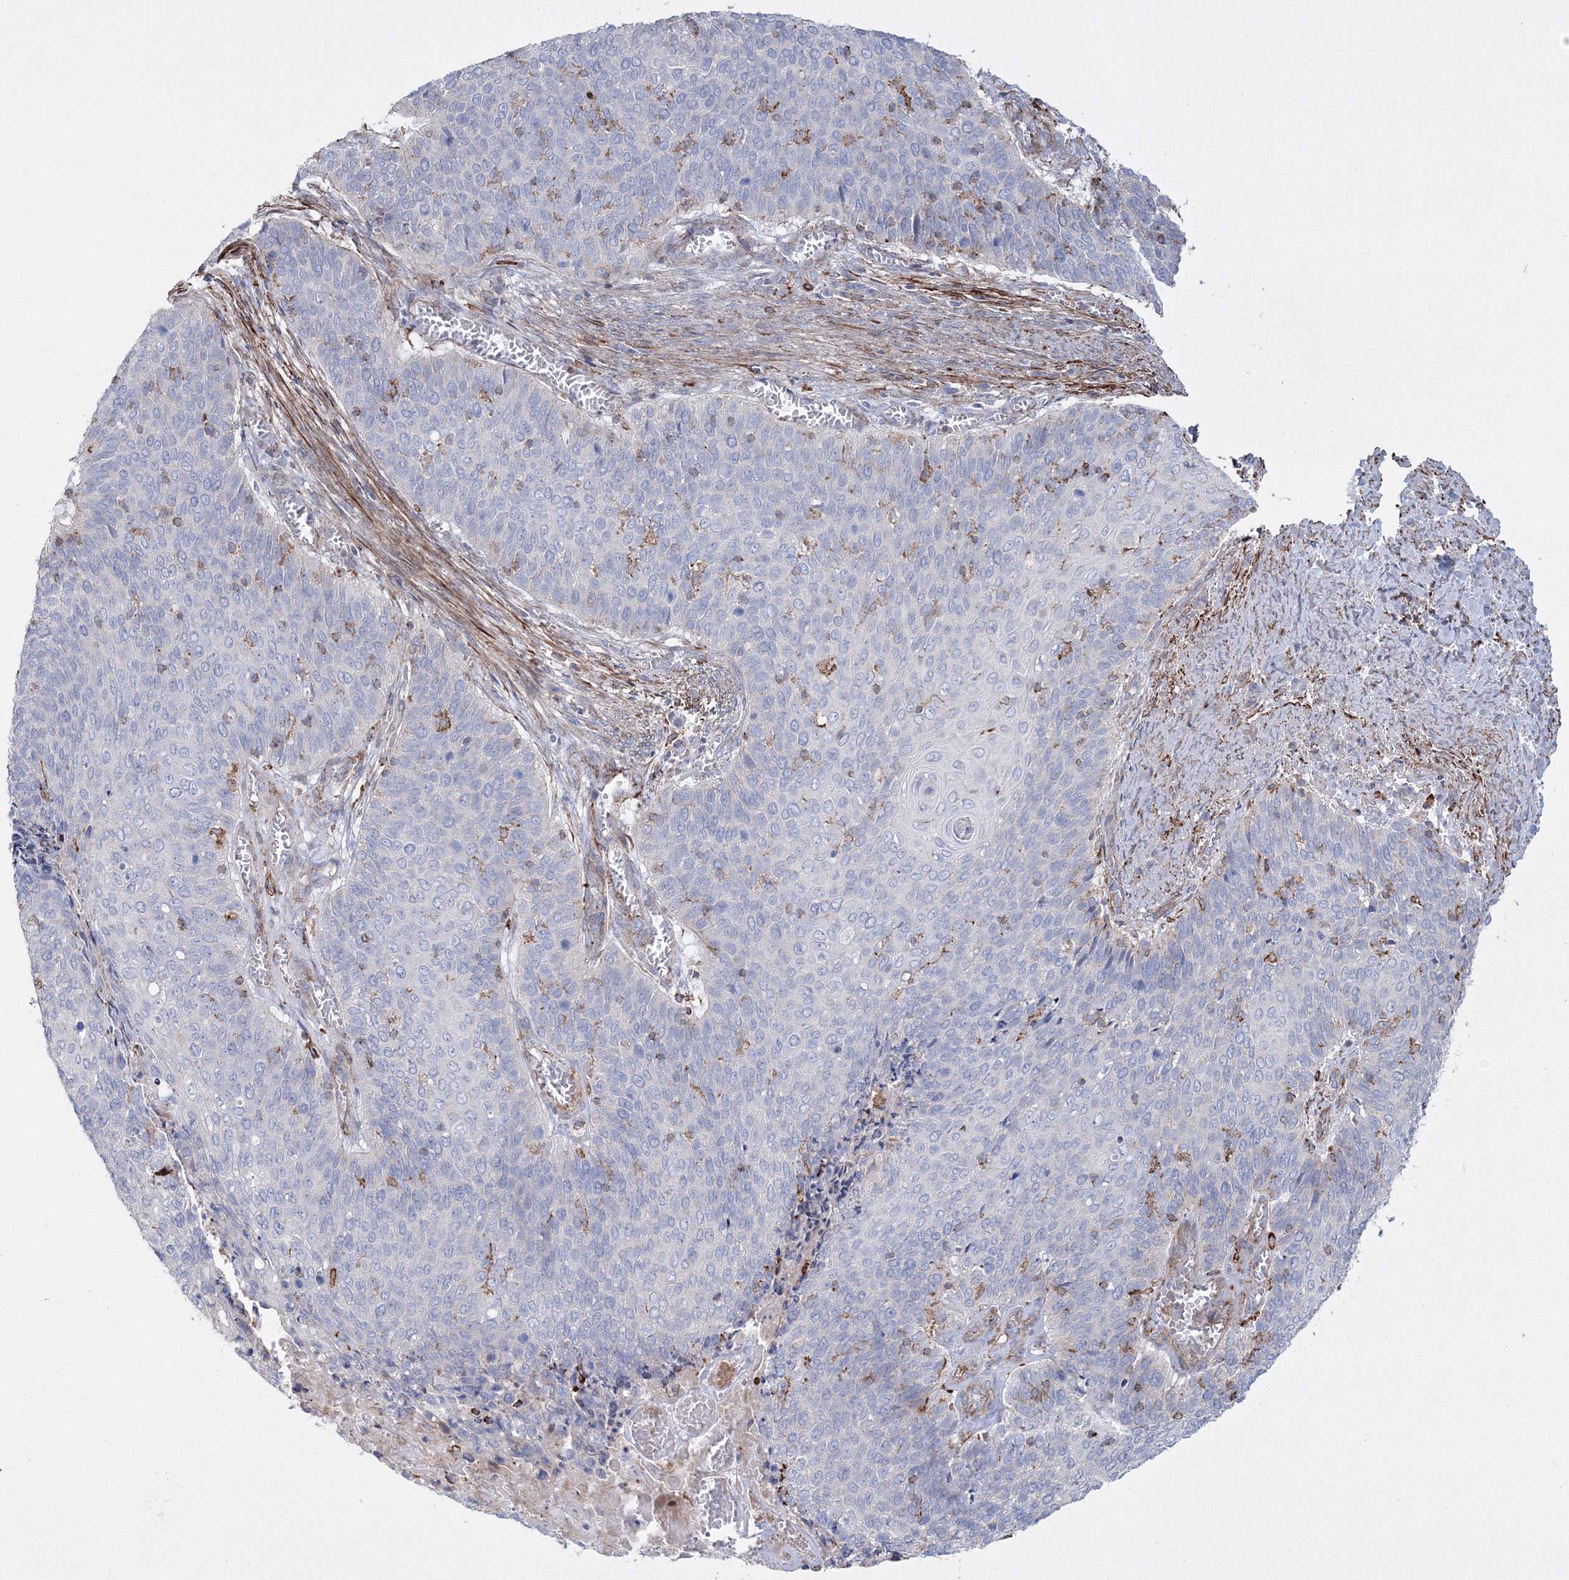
{"staining": {"intensity": "negative", "quantity": "none", "location": "none"}, "tissue": "cervical cancer", "cell_type": "Tumor cells", "image_type": "cancer", "snomed": [{"axis": "morphology", "description": "Squamous cell carcinoma, NOS"}, {"axis": "topography", "description": "Cervix"}], "caption": "Squamous cell carcinoma (cervical) was stained to show a protein in brown. There is no significant expression in tumor cells.", "gene": "GPR82", "patient": {"sex": "female", "age": 39}}